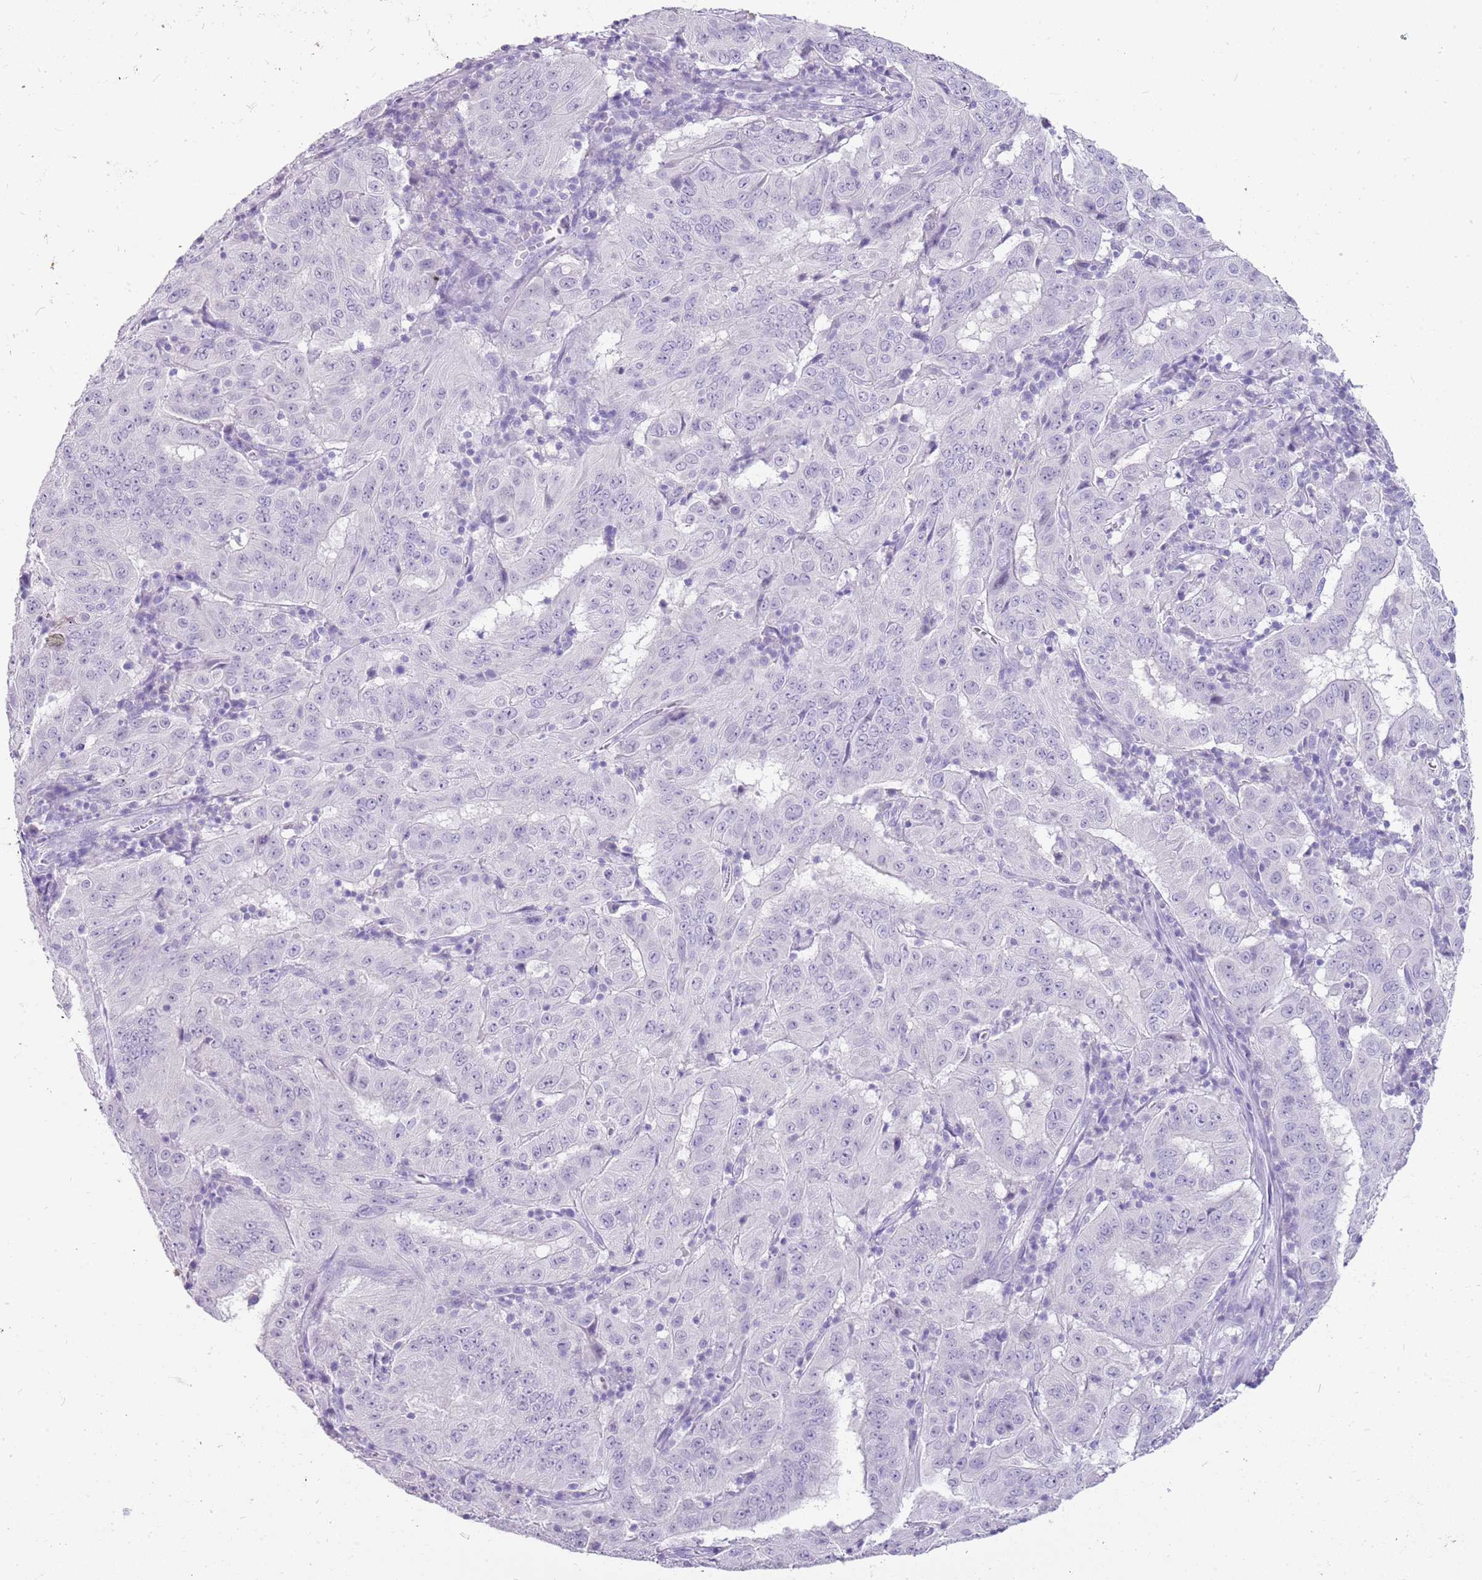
{"staining": {"intensity": "negative", "quantity": "none", "location": "none"}, "tissue": "pancreatic cancer", "cell_type": "Tumor cells", "image_type": "cancer", "snomed": [{"axis": "morphology", "description": "Adenocarcinoma, NOS"}, {"axis": "topography", "description": "Pancreas"}], "caption": "High magnification brightfield microscopy of pancreatic adenocarcinoma stained with DAB (3,3'-diaminobenzidine) (brown) and counterstained with hematoxylin (blue): tumor cells show no significant staining.", "gene": "NBPF3", "patient": {"sex": "male", "age": 63}}